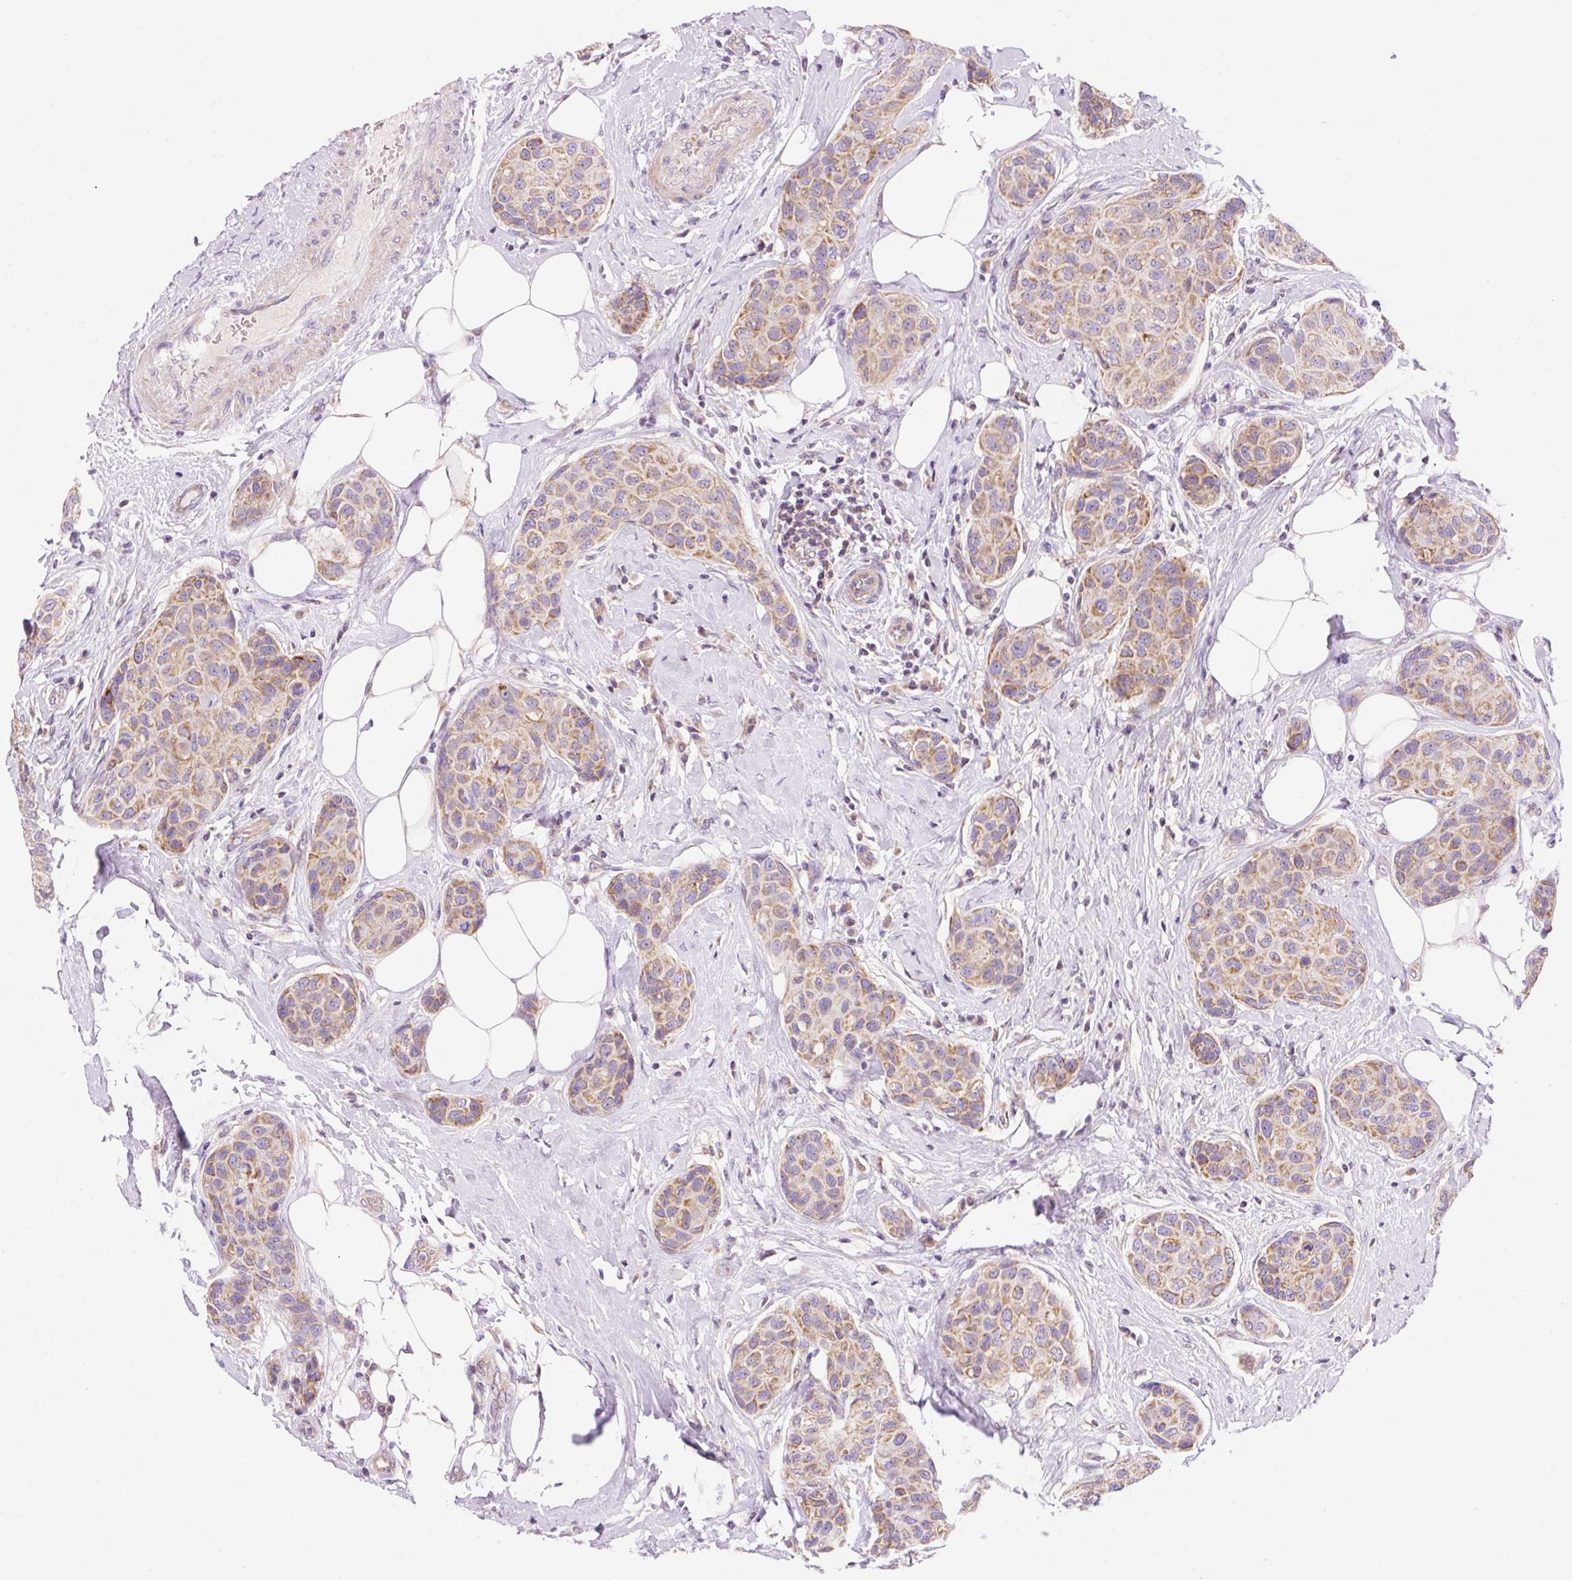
{"staining": {"intensity": "moderate", "quantity": ">75%", "location": "cytoplasmic/membranous"}, "tissue": "breast cancer", "cell_type": "Tumor cells", "image_type": "cancer", "snomed": [{"axis": "morphology", "description": "Duct carcinoma"}, {"axis": "topography", "description": "Breast"}, {"axis": "topography", "description": "Lymph node"}], "caption": "Breast intraductal carcinoma stained with immunohistochemistry reveals moderate cytoplasmic/membranous staining in approximately >75% of tumor cells.", "gene": "IMMT", "patient": {"sex": "female", "age": 80}}